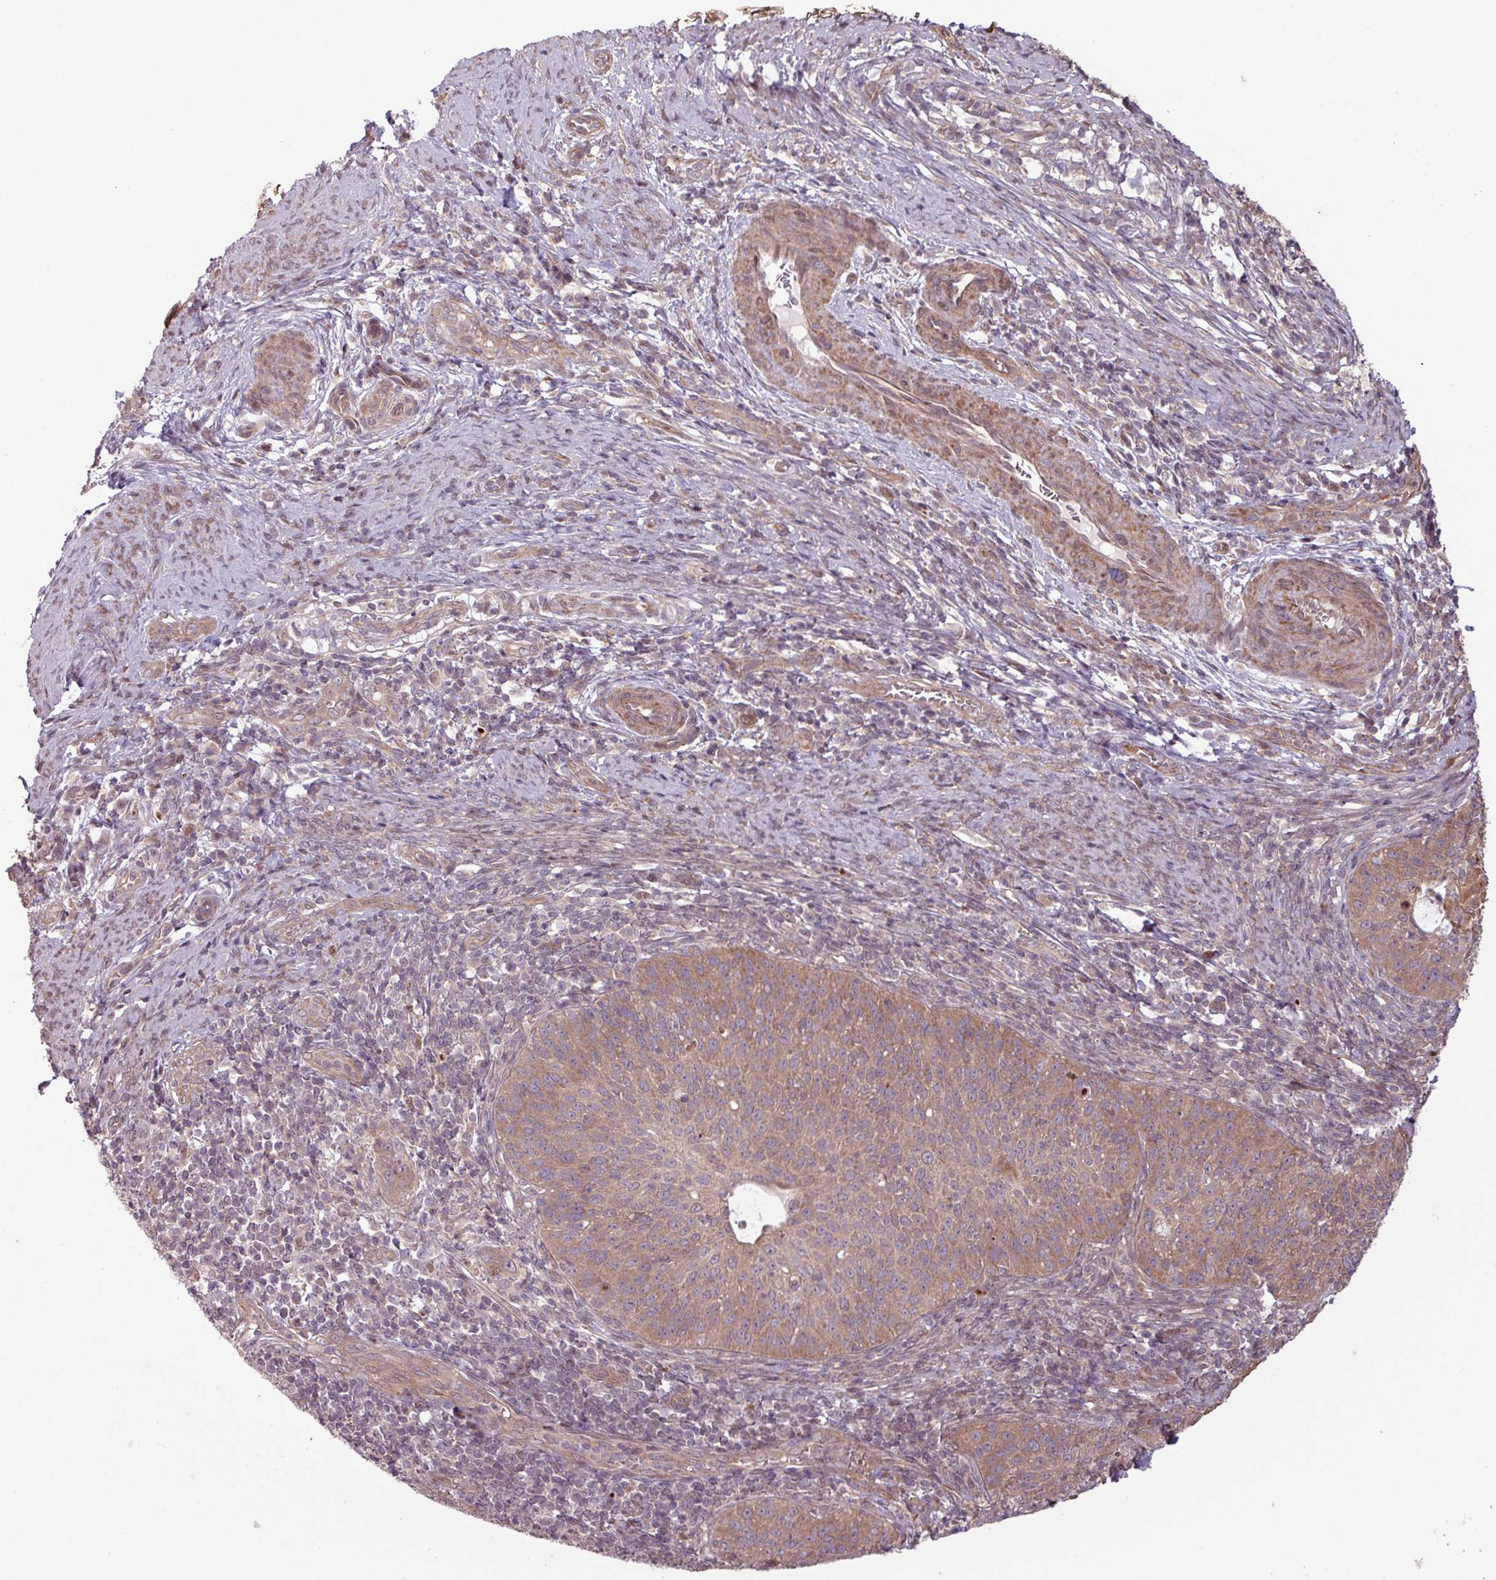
{"staining": {"intensity": "moderate", "quantity": ">75%", "location": "cytoplasmic/membranous"}, "tissue": "cervical cancer", "cell_type": "Tumor cells", "image_type": "cancer", "snomed": [{"axis": "morphology", "description": "Squamous cell carcinoma, NOS"}, {"axis": "topography", "description": "Cervix"}], "caption": "Cervical cancer stained with DAB IHC reveals medium levels of moderate cytoplasmic/membranous staining in about >75% of tumor cells. The staining is performed using DAB brown chromogen to label protein expression. The nuclei are counter-stained blue using hematoxylin.", "gene": "PDPR", "patient": {"sex": "female", "age": 30}}